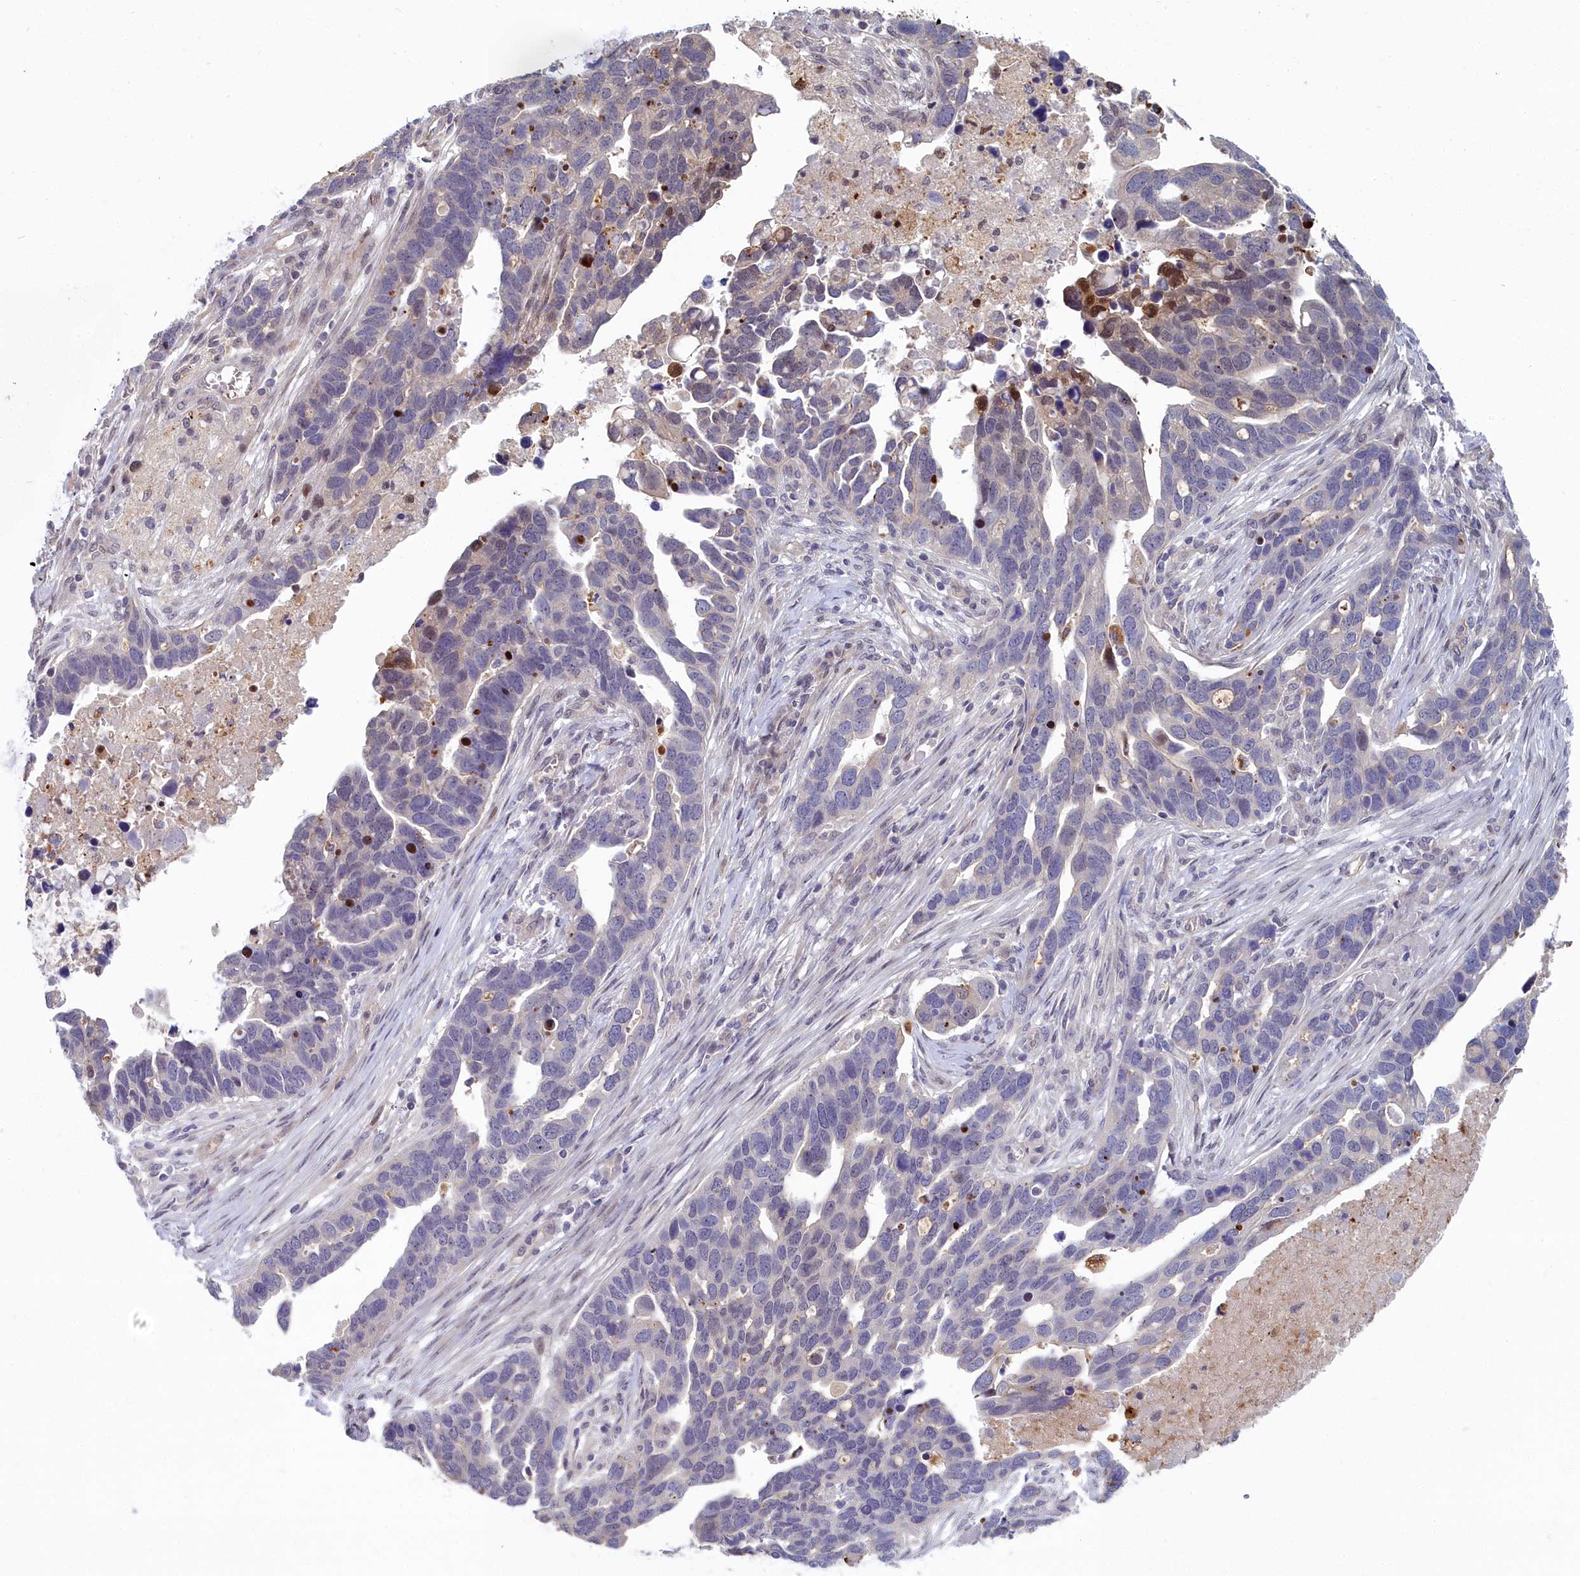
{"staining": {"intensity": "moderate", "quantity": "<25%", "location": "nuclear"}, "tissue": "ovarian cancer", "cell_type": "Tumor cells", "image_type": "cancer", "snomed": [{"axis": "morphology", "description": "Cystadenocarcinoma, serous, NOS"}, {"axis": "topography", "description": "Ovary"}], "caption": "This image reveals immunohistochemistry staining of ovarian serous cystadenocarcinoma, with low moderate nuclear positivity in approximately <25% of tumor cells.", "gene": "RPS27A", "patient": {"sex": "female", "age": 54}}